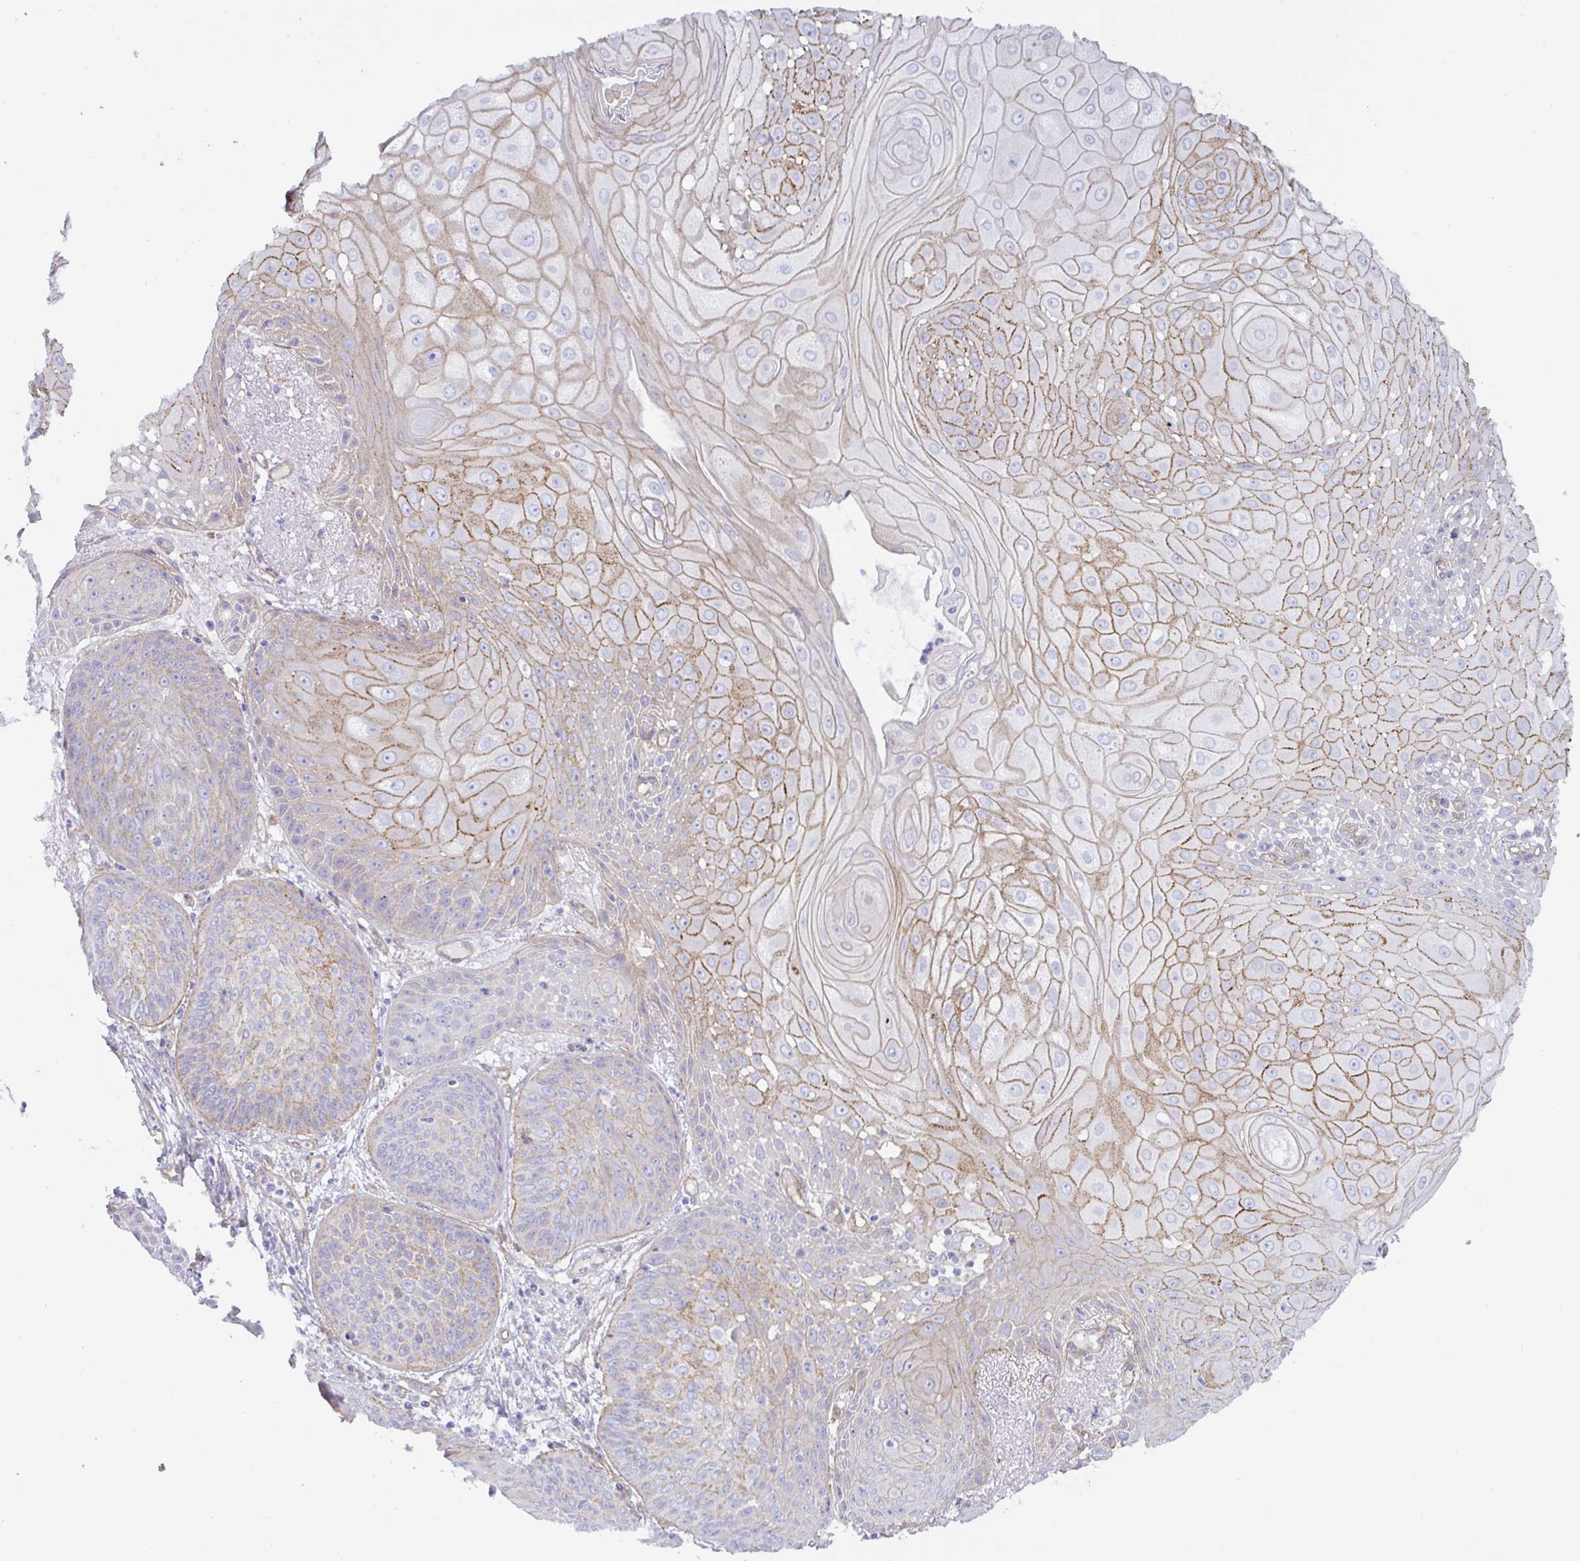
{"staining": {"intensity": "moderate", "quantity": "25%-75%", "location": "cytoplasmic/membranous"}, "tissue": "lung cancer", "cell_type": "Tumor cells", "image_type": "cancer", "snomed": [{"axis": "morphology", "description": "Squamous cell carcinoma, NOS"}, {"axis": "topography", "description": "Lung"}], "caption": "IHC (DAB (3,3'-diaminobenzidine)) staining of human squamous cell carcinoma (lung) displays moderate cytoplasmic/membranous protein staining in approximately 25%-75% of tumor cells.", "gene": "ARL4D", "patient": {"sex": "male", "age": 74}}